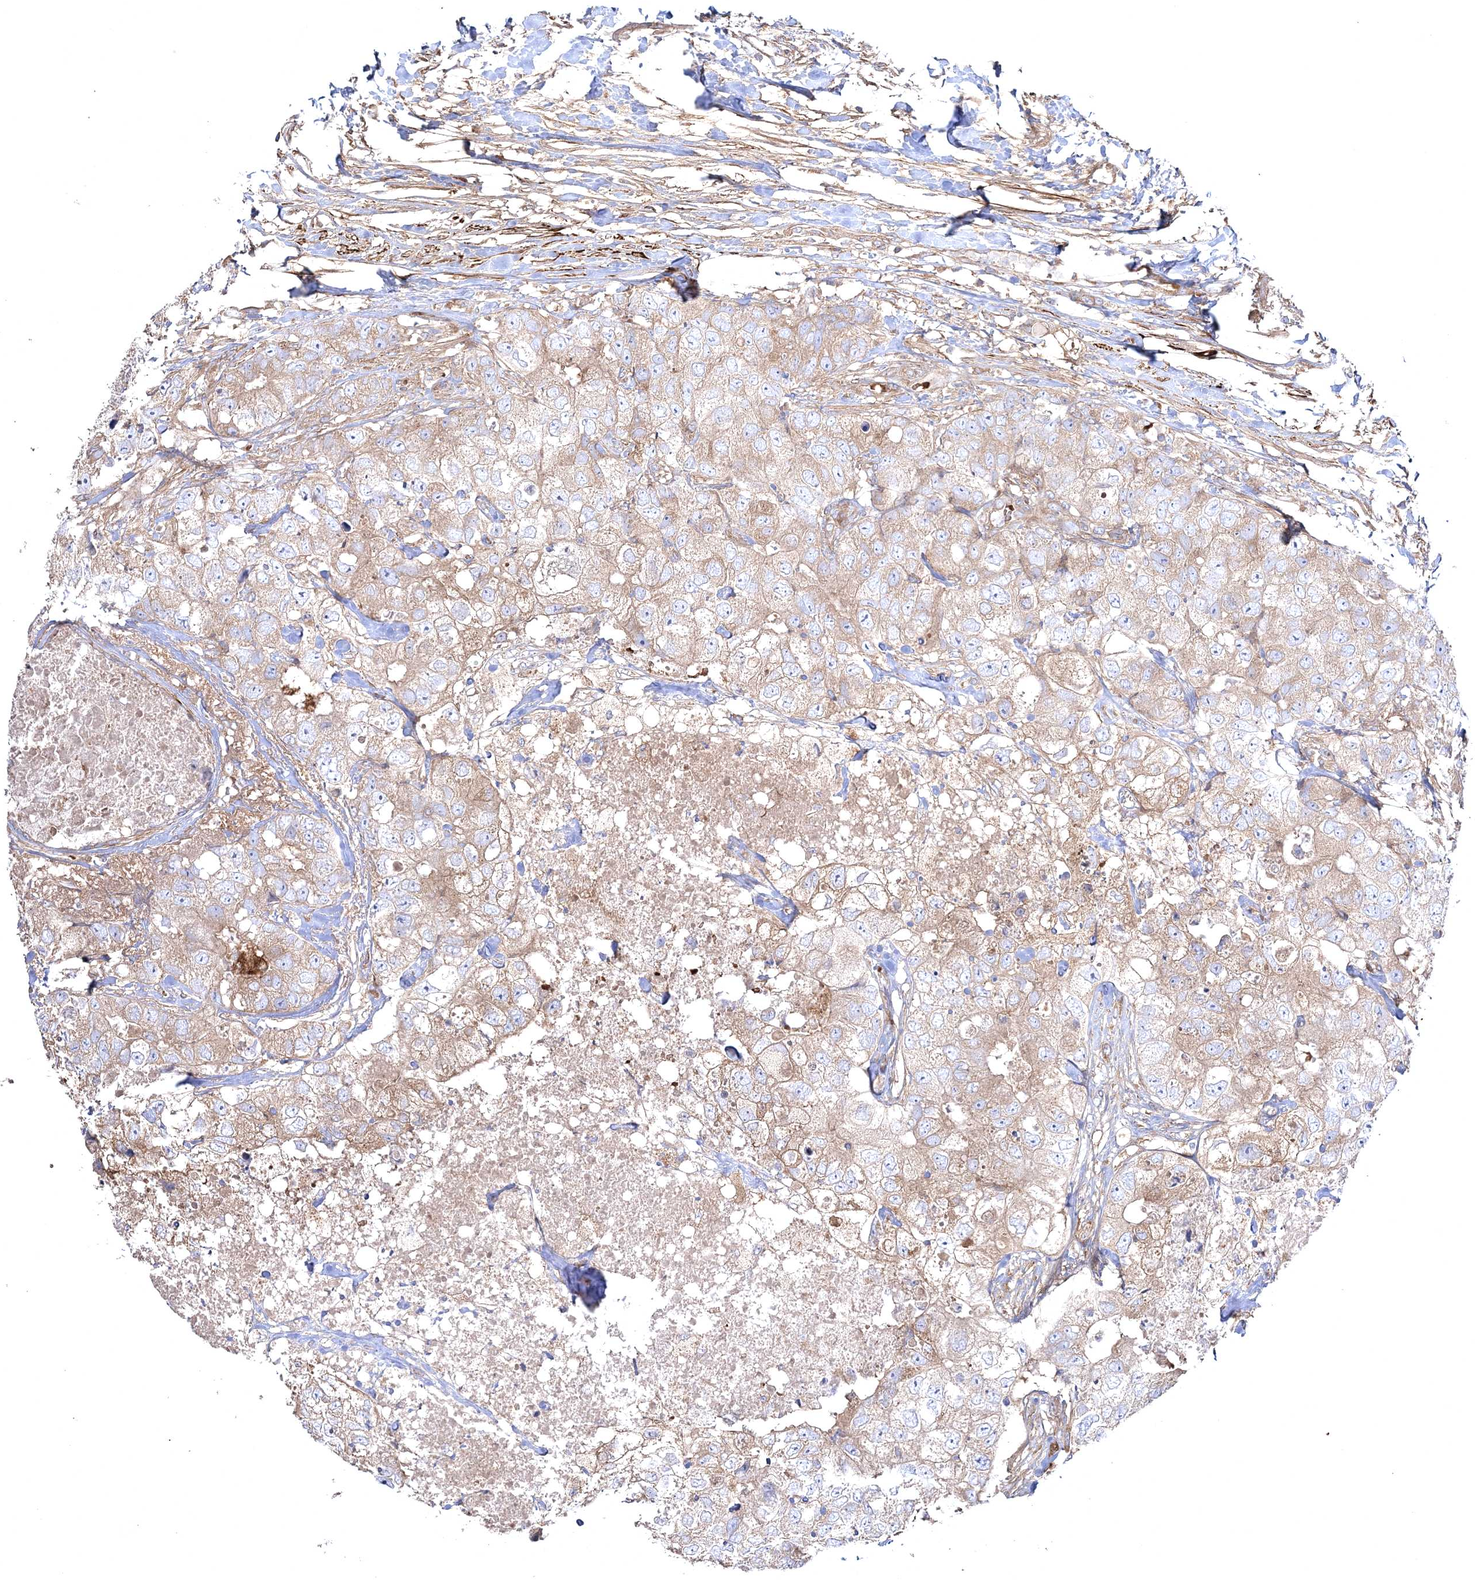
{"staining": {"intensity": "weak", "quantity": ">75%", "location": "cytoplasmic/membranous"}, "tissue": "breast cancer", "cell_type": "Tumor cells", "image_type": "cancer", "snomed": [{"axis": "morphology", "description": "Duct carcinoma"}, {"axis": "topography", "description": "Breast"}], "caption": "The histopathology image exhibits staining of breast infiltrating ductal carcinoma, revealing weak cytoplasmic/membranous protein positivity (brown color) within tumor cells.", "gene": "ZSWIM6", "patient": {"sex": "female", "age": 62}}